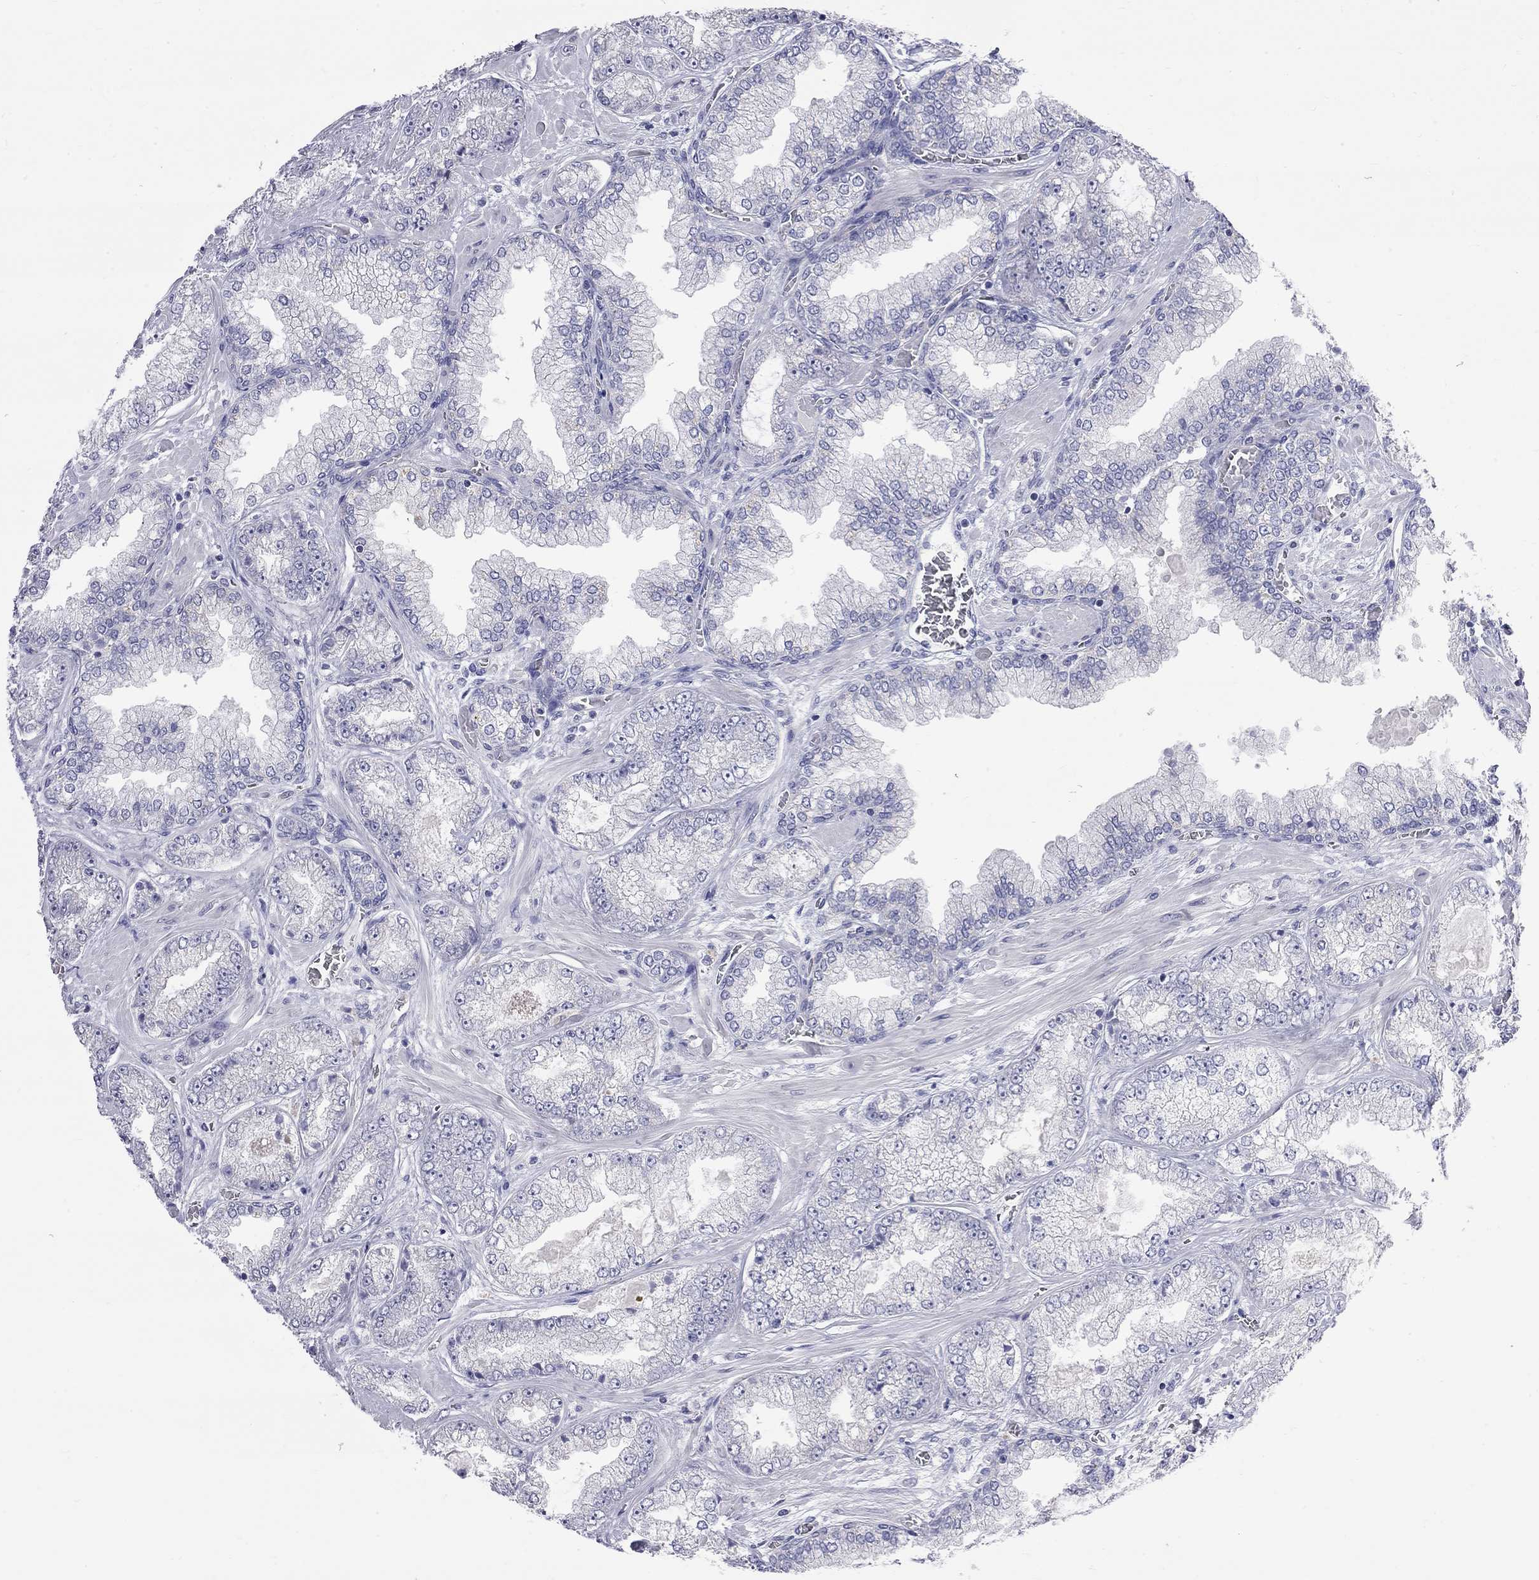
{"staining": {"intensity": "negative", "quantity": "none", "location": "none"}, "tissue": "prostate cancer", "cell_type": "Tumor cells", "image_type": "cancer", "snomed": [{"axis": "morphology", "description": "Adenocarcinoma, Low grade"}, {"axis": "topography", "description": "Prostate"}], "caption": "This is an immunohistochemistry (IHC) image of prostate low-grade adenocarcinoma. There is no staining in tumor cells.", "gene": "OPRK1", "patient": {"sex": "male", "age": 57}}